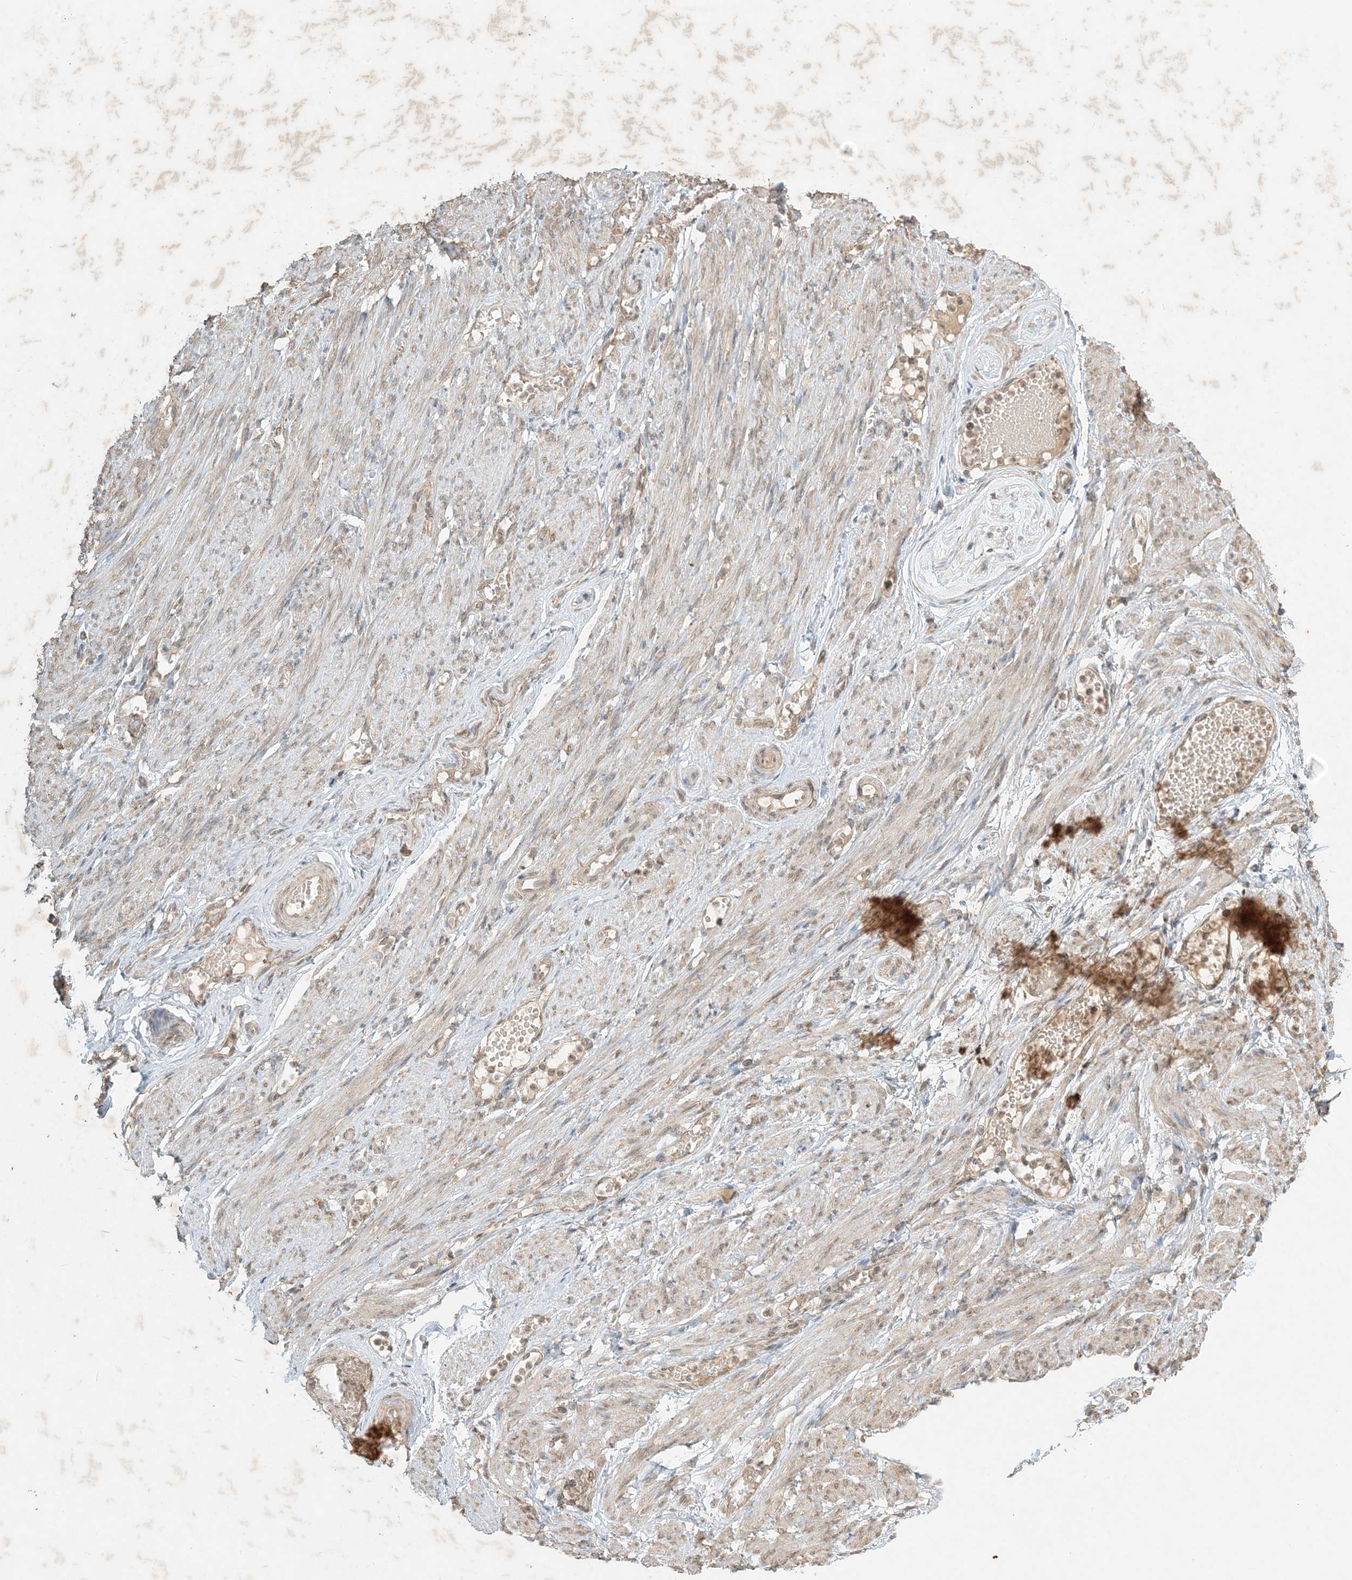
{"staining": {"intensity": "moderate", "quantity": ">75%", "location": "cytoplasmic/membranous"}, "tissue": "adipose tissue", "cell_type": "Adipocytes", "image_type": "normal", "snomed": [{"axis": "morphology", "description": "Normal tissue, NOS"}, {"axis": "topography", "description": "Smooth muscle"}, {"axis": "topography", "description": "Peripheral nerve tissue"}], "caption": "Protein analysis of benign adipose tissue reveals moderate cytoplasmic/membranous staining in approximately >75% of adipocytes. (DAB (3,3'-diaminobenzidine) = brown stain, brightfield microscopy at high magnification).", "gene": "MCOLN1", "patient": {"sex": "female", "age": 39}}